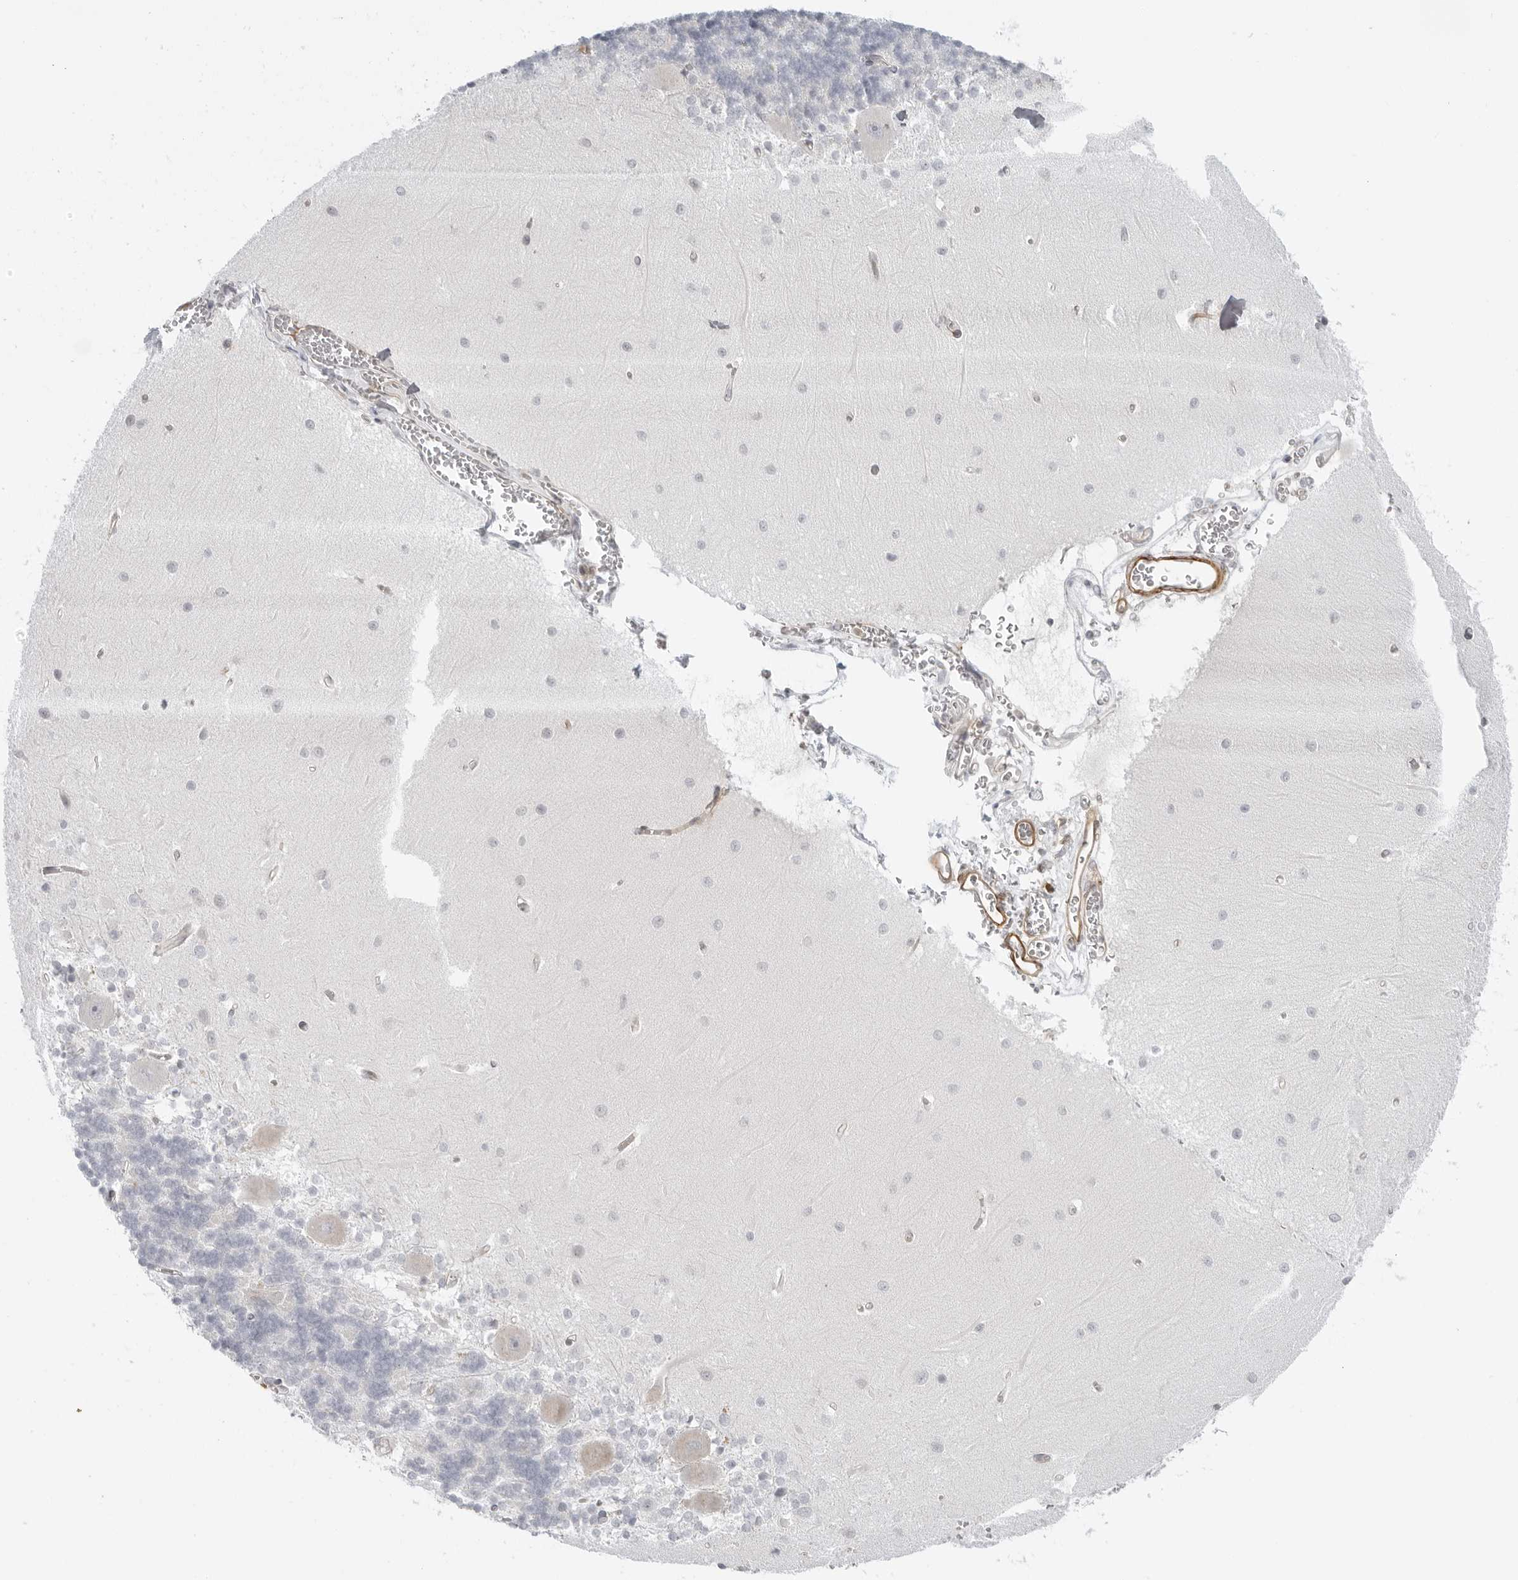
{"staining": {"intensity": "negative", "quantity": "none", "location": "none"}, "tissue": "cerebellum", "cell_type": "Cells in granular layer", "image_type": "normal", "snomed": [{"axis": "morphology", "description": "Normal tissue, NOS"}, {"axis": "topography", "description": "Cerebellum"}], "caption": "This is an immunohistochemistry image of benign cerebellum. There is no expression in cells in granular layer.", "gene": "SUGCT", "patient": {"sex": "male", "age": 37}}